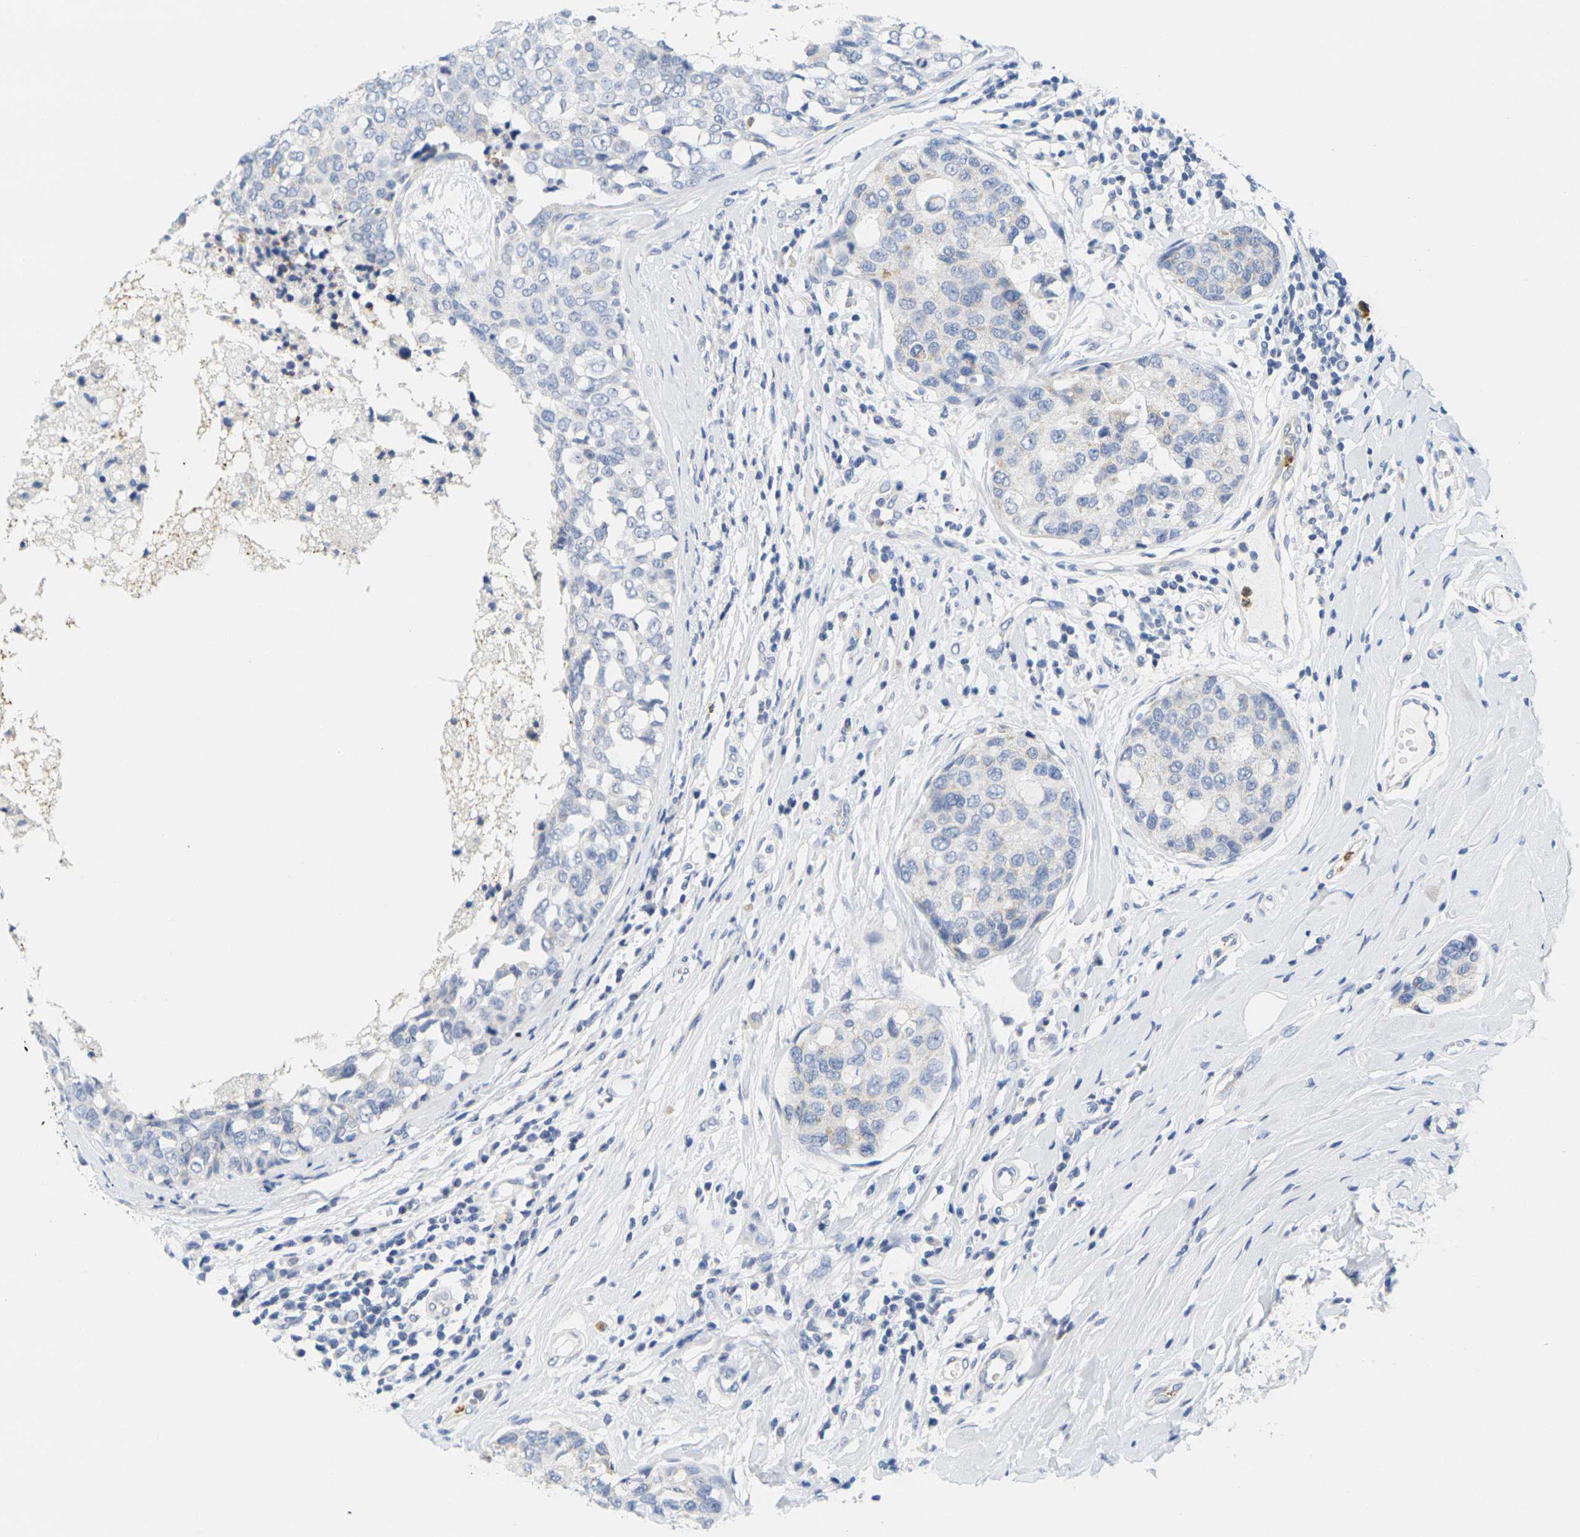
{"staining": {"intensity": "negative", "quantity": "none", "location": "none"}, "tissue": "breast cancer", "cell_type": "Tumor cells", "image_type": "cancer", "snomed": [{"axis": "morphology", "description": "Duct carcinoma"}, {"axis": "topography", "description": "Breast"}], "caption": "DAB (3,3'-diaminobenzidine) immunohistochemical staining of human breast cancer (infiltrating ductal carcinoma) shows no significant expression in tumor cells.", "gene": "KLK5", "patient": {"sex": "female", "age": 27}}